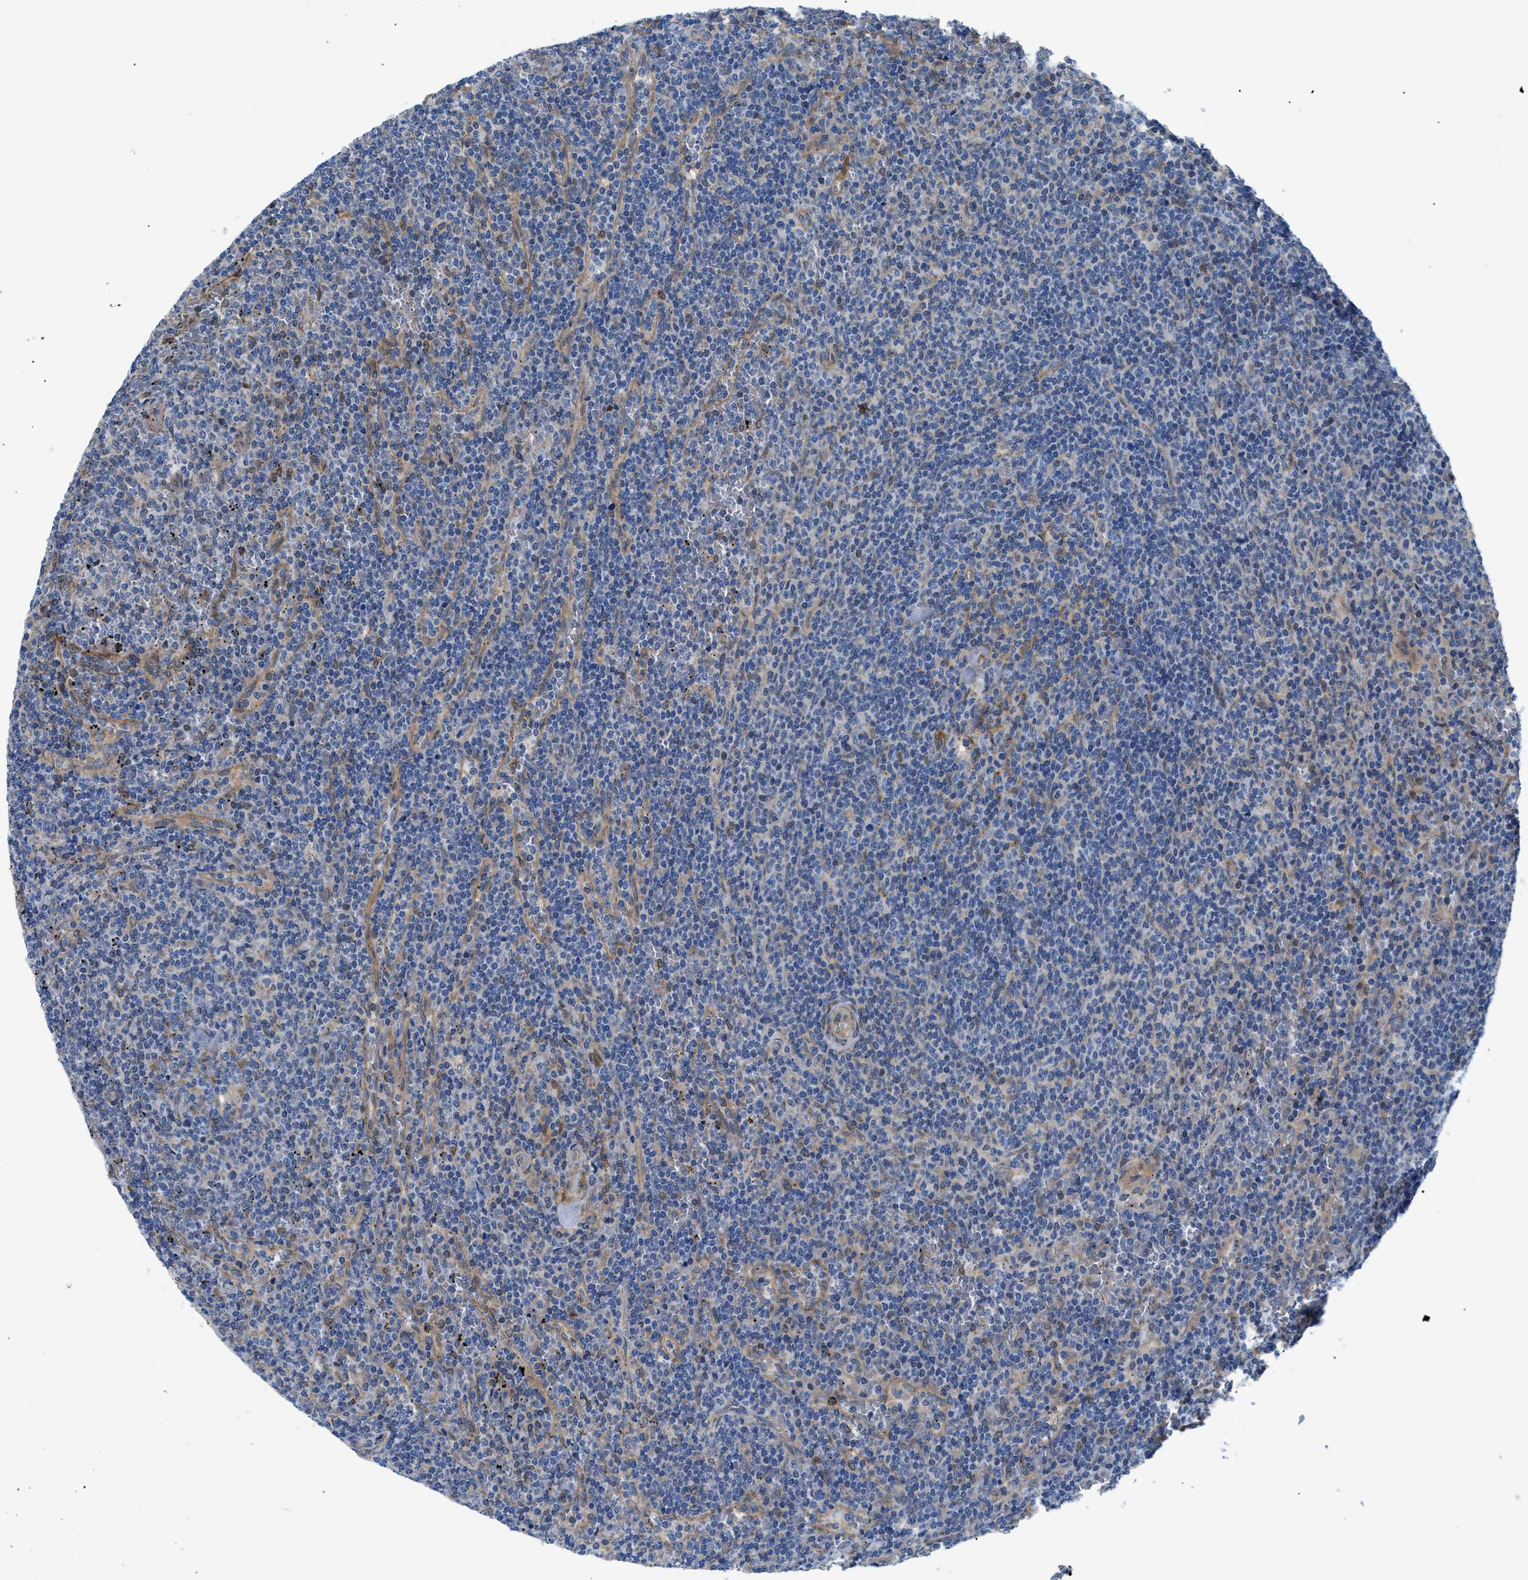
{"staining": {"intensity": "negative", "quantity": "none", "location": "none"}, "tissue": "lymphoma", "cell_type": "Tumor cells", "image_type": "cancer", "snomed": [{"axis": "morphology", "description": "Malignant lymphoma, non-Hodgkin's type, Low grade"}, {"axis": "topography", "description": "Spleen"}], "caption": "Immunohistochemistry photomicrograph of human malignant lymphoma, non-Hodgkin's type (low-grade) stained for a protein (brown), which exhibits no positivity in tumor cells.", "gene": "DMAC1", "patient": {"sex": "female", "age": 50}}